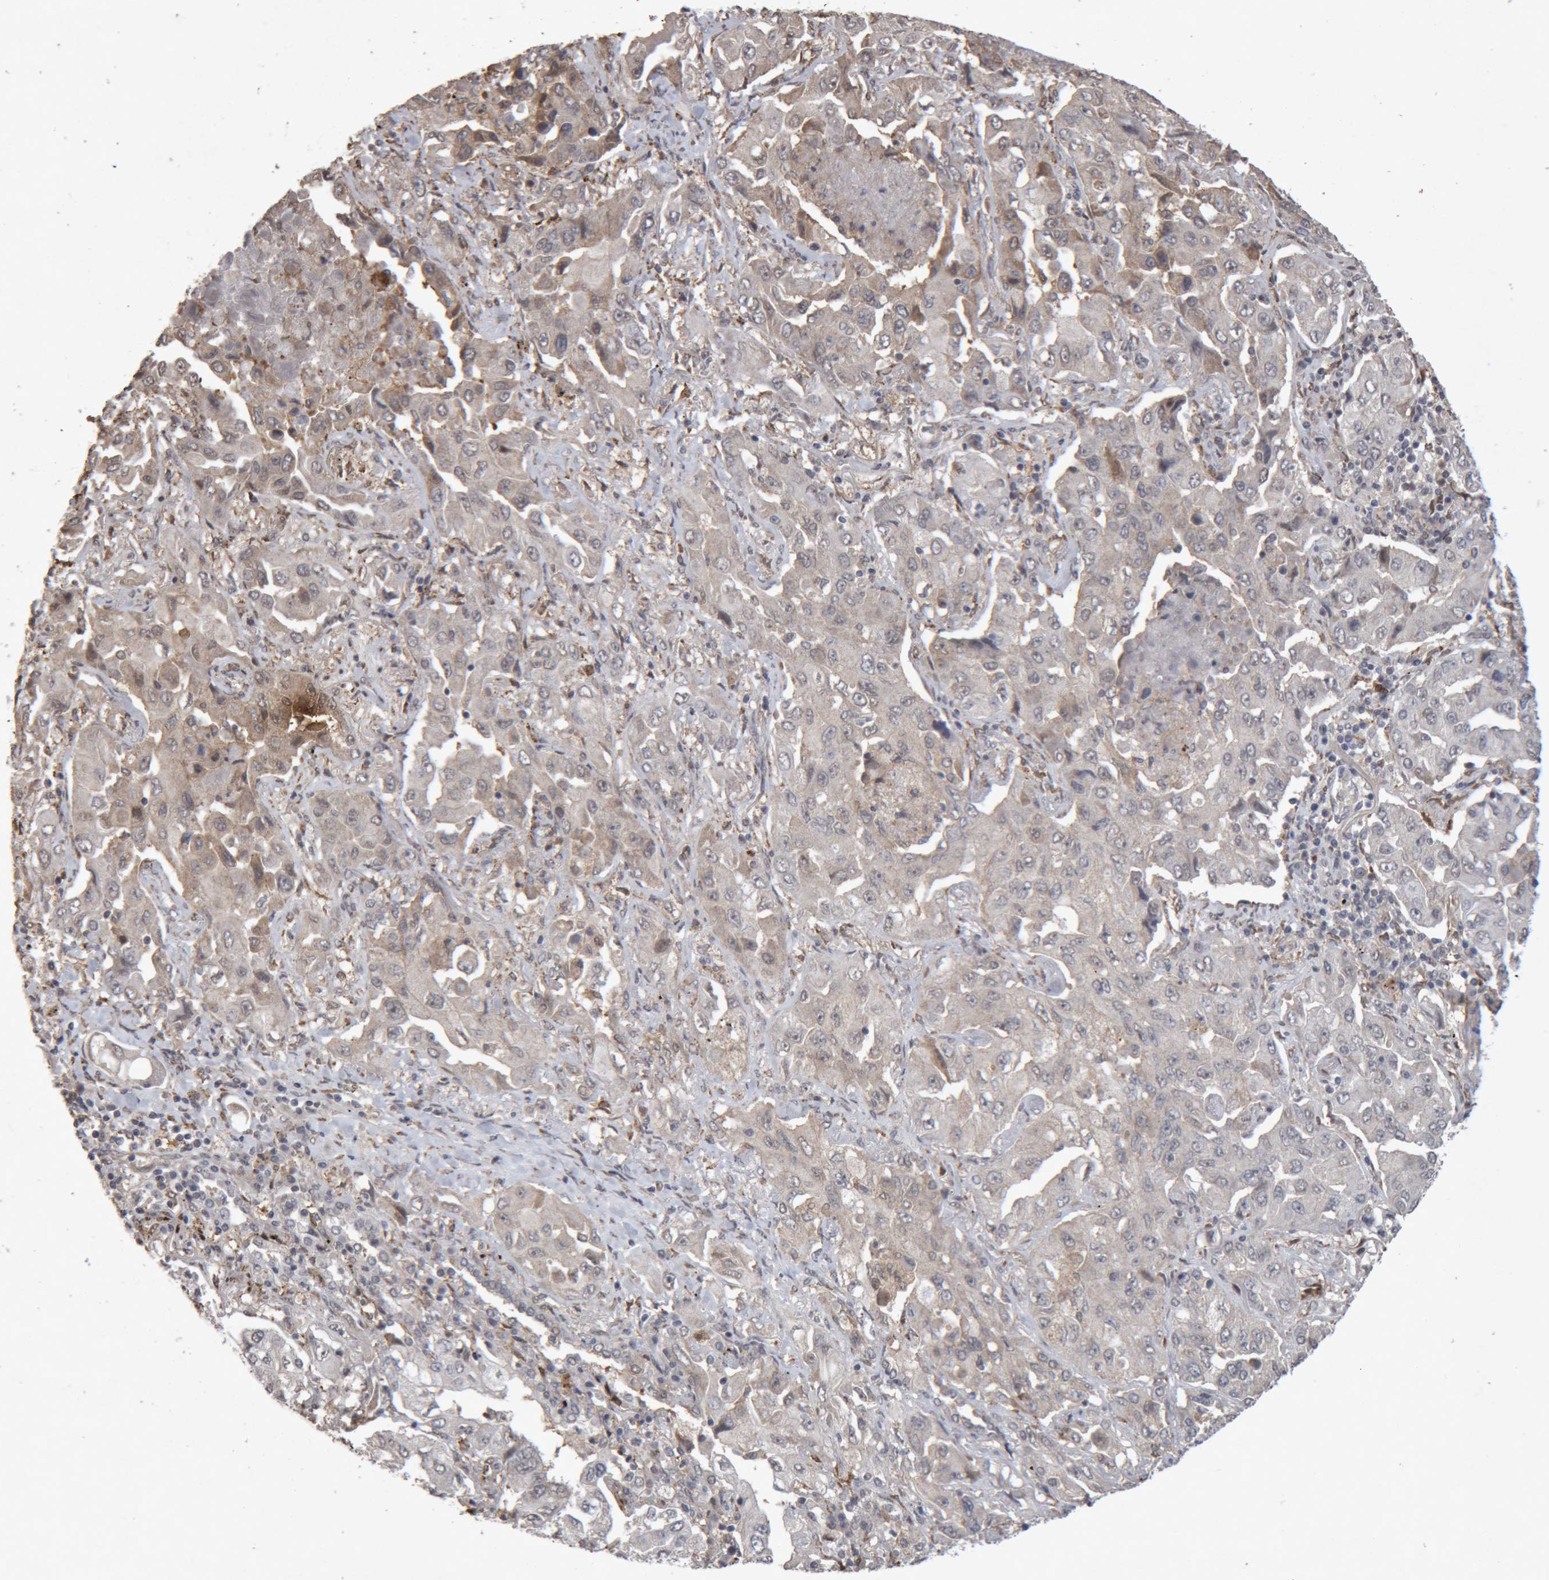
{"staining": {"intensity": "weak", "quantity": "<25%", "location": "cytoplasmic/membranous"}, "tissue": "lung cancer", "cell_type": "Tumor cells", "image_type": "cancer", "snomed": [{"axis": "morphology", "description": "Adenocarcinoma, NOS"}, {"axis": "topography", "description": "Lung"}], "caption": "Immunohistochemical staining of lung cancer (adenocarcinoma) exhibits no significant expression in tumor cells.", "gene": "MEP1A", "patient": {"sex": "female", "age": 65}}